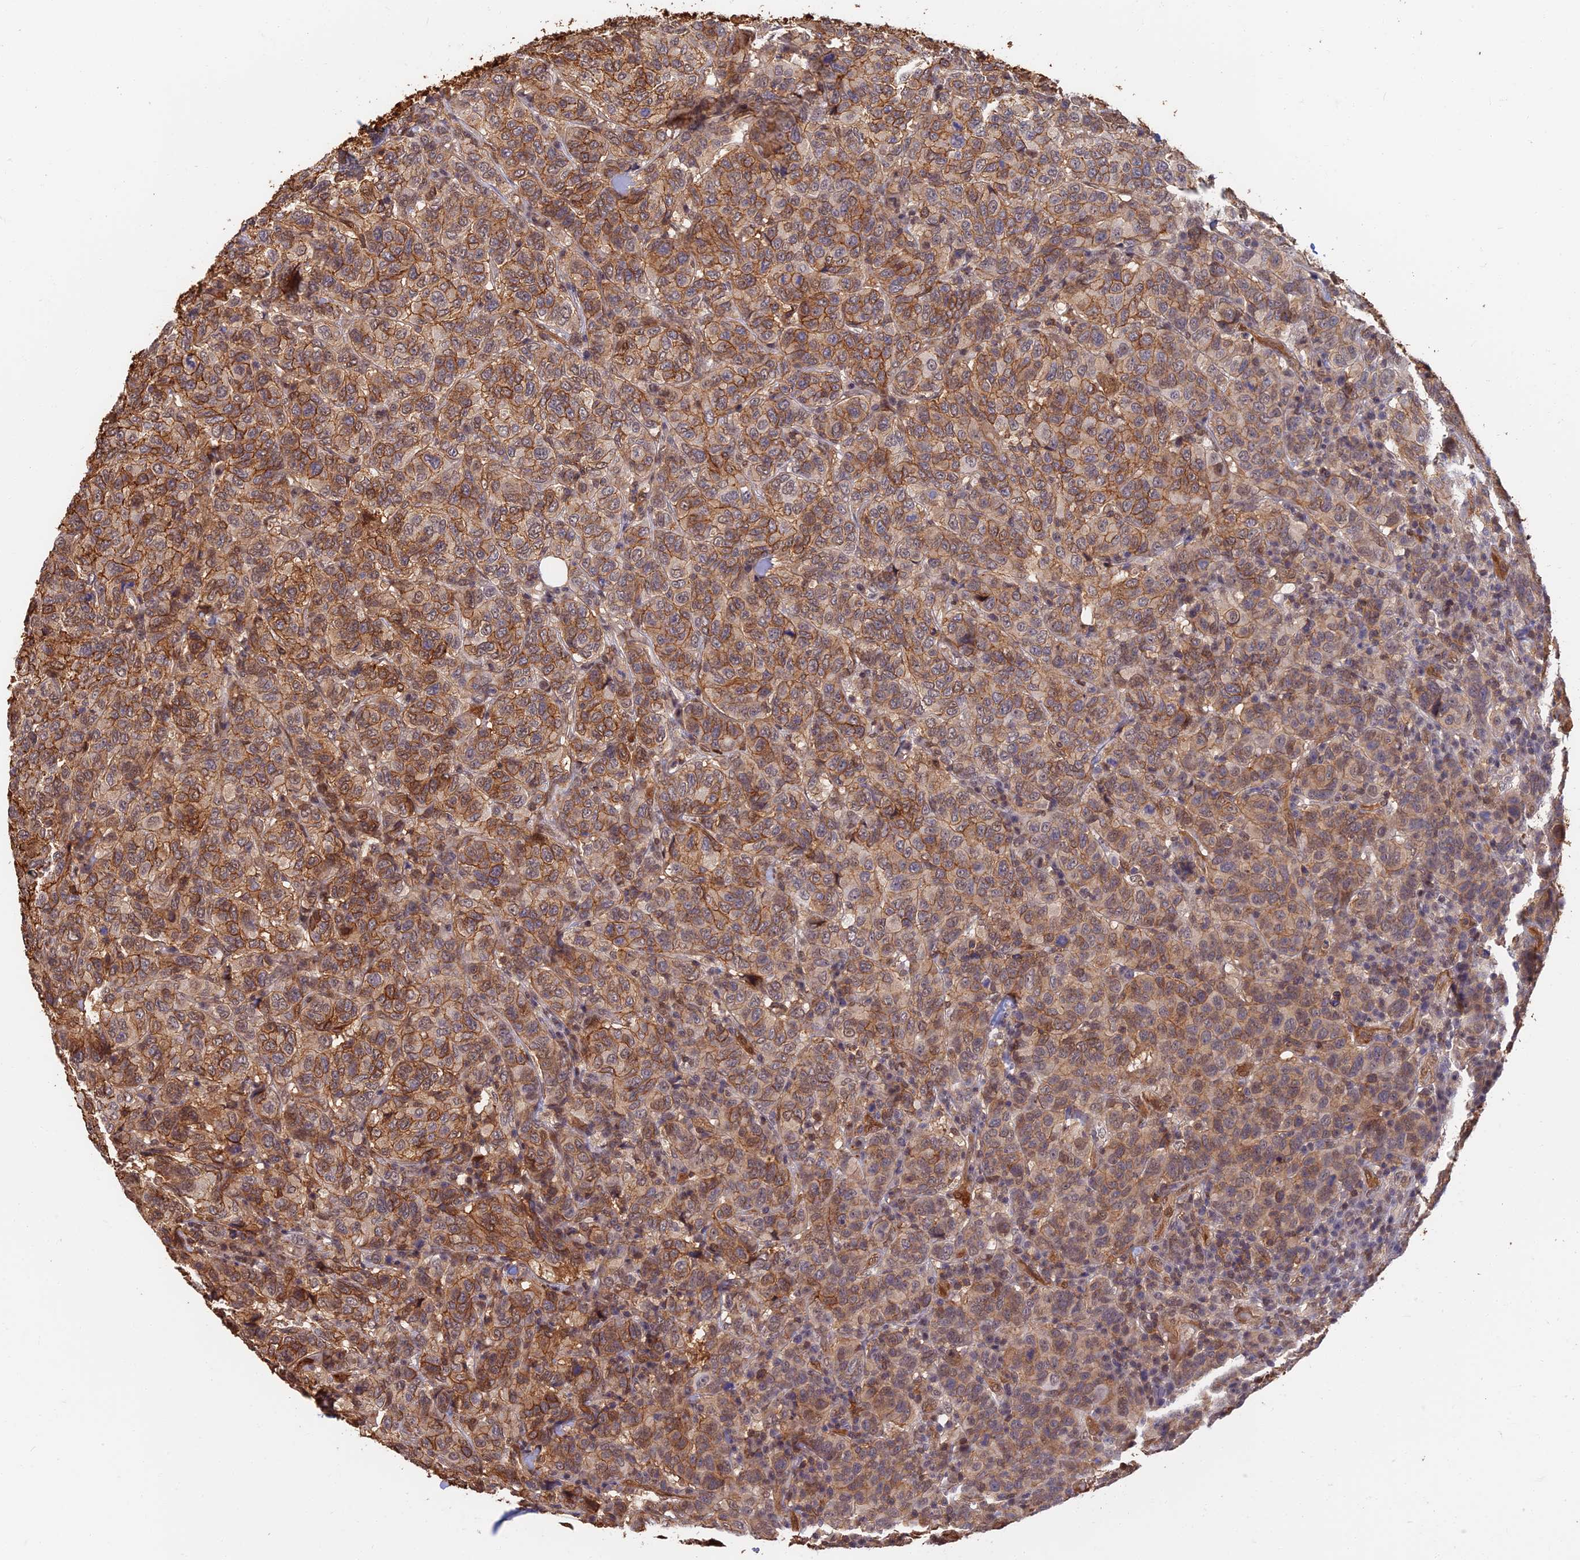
{"staining": {"intensity": "moderate", "quantity": ">75%", "location": "cytoplasmic/membranous"}, "tissue": "breast cancer", "cell_type": "Tumor cells", "image_type": "cancer", "snomed": [{"axis": "morphology", "description": "Duct carcinoma"}, {"axis": "topography", "description": "Breast"}], "caption": "IHC of breast infiltrating ductal carcinoma demonstrates medium levels of moderate cytoplasmic/membranous positivity in about >75% of tumor cells.", "gene": "LRRN3", "patient": {"sex": "female", "age": 55}}